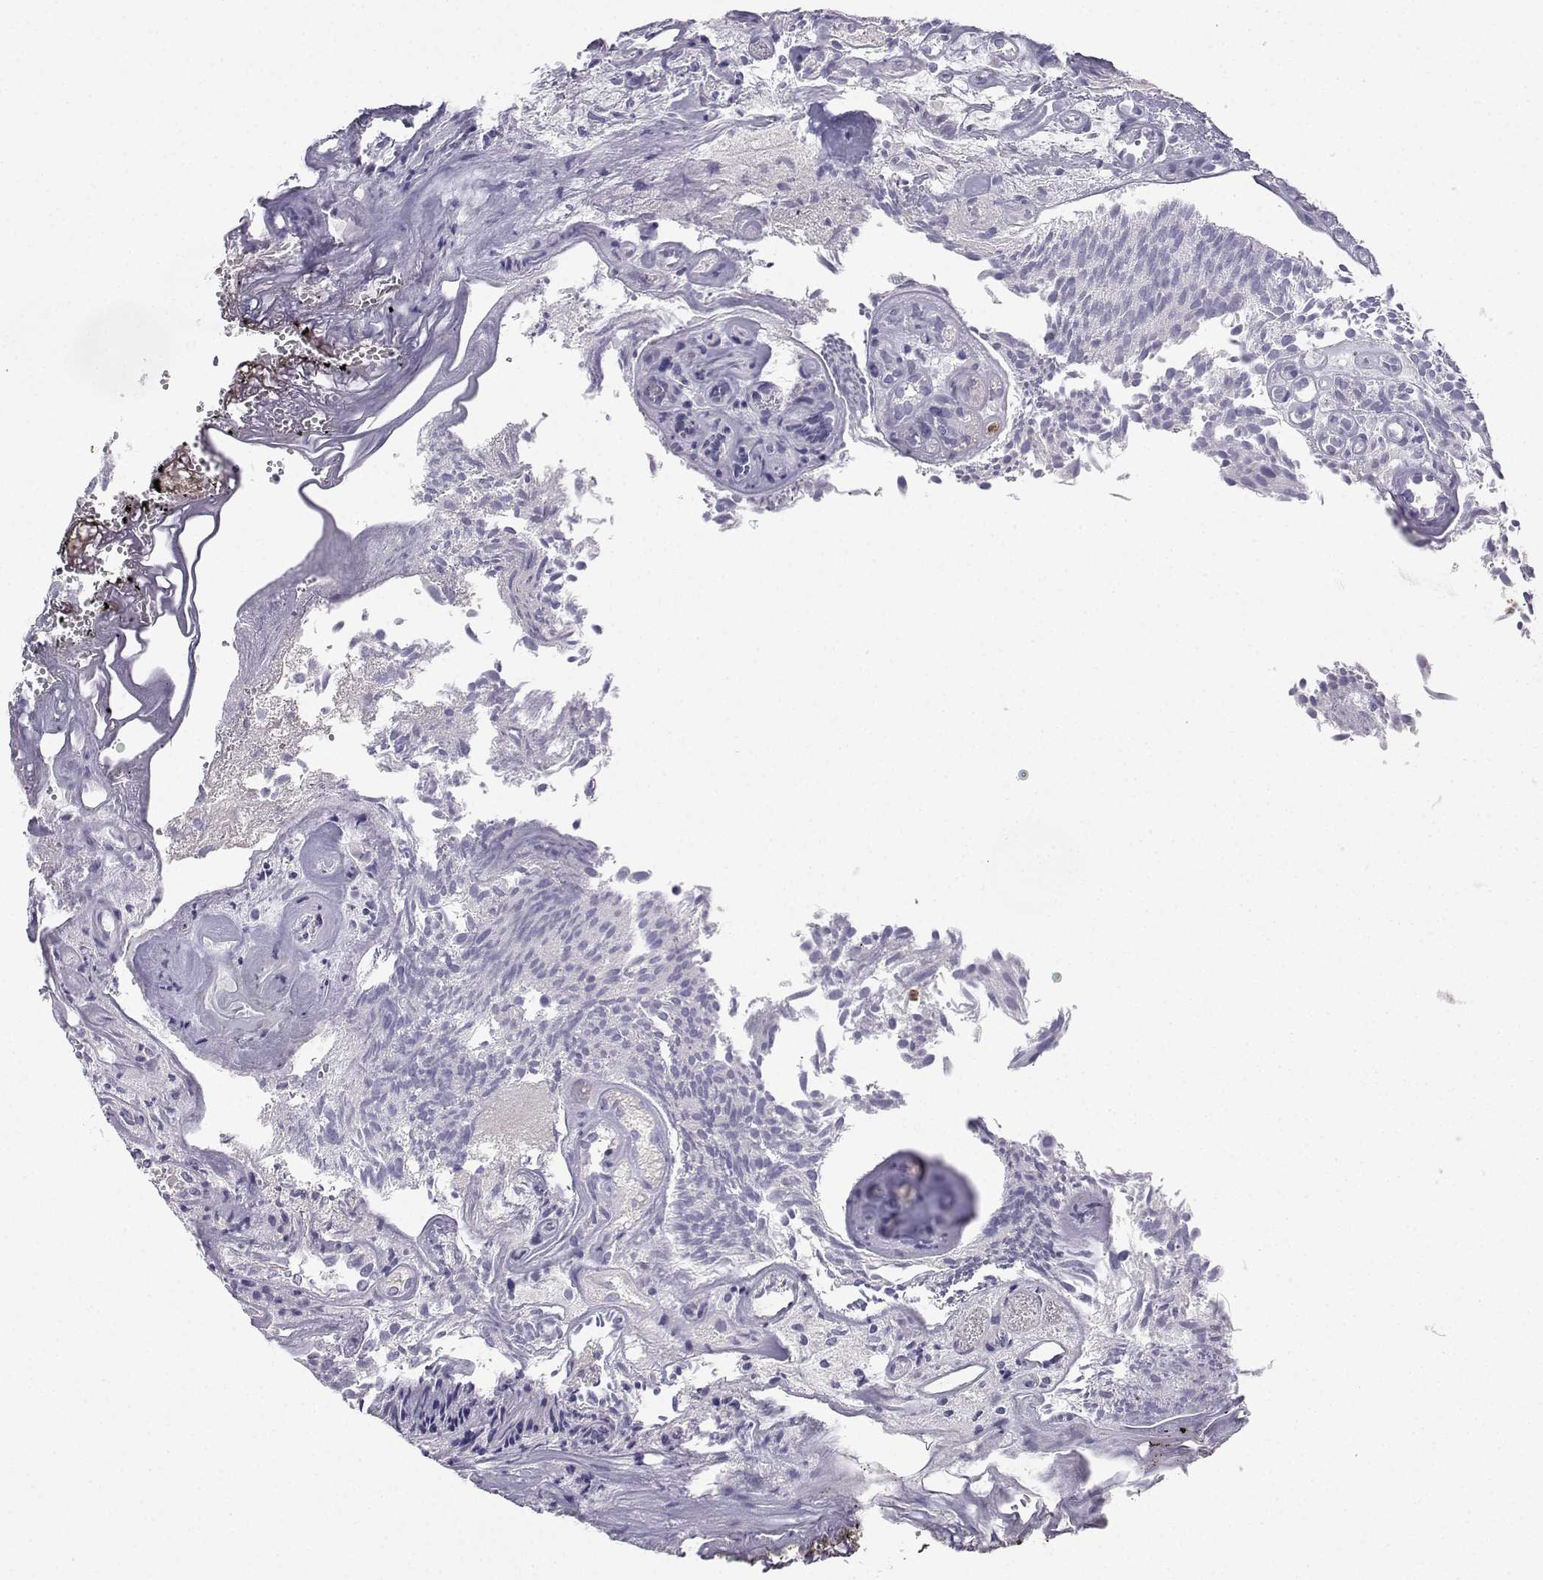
{"staining": {"intensity": "negative", "quantity": "none", "location": "none"}, "tissue": "urothelial cancer", "cell_type": "Tumor cells", "image_type": "cancer", "snomed": [{"axis": "morphology", "description": "Urothelial carcinoma, Low grade"}, {"axis": "topography", "description": "Urinary bladder"}], "caption": "The image shows no significant expression in tumor cells of urothelial carcinoma (low-grade).", "gene": "CALY", "patient": {"sex": "female", "age": 87}}